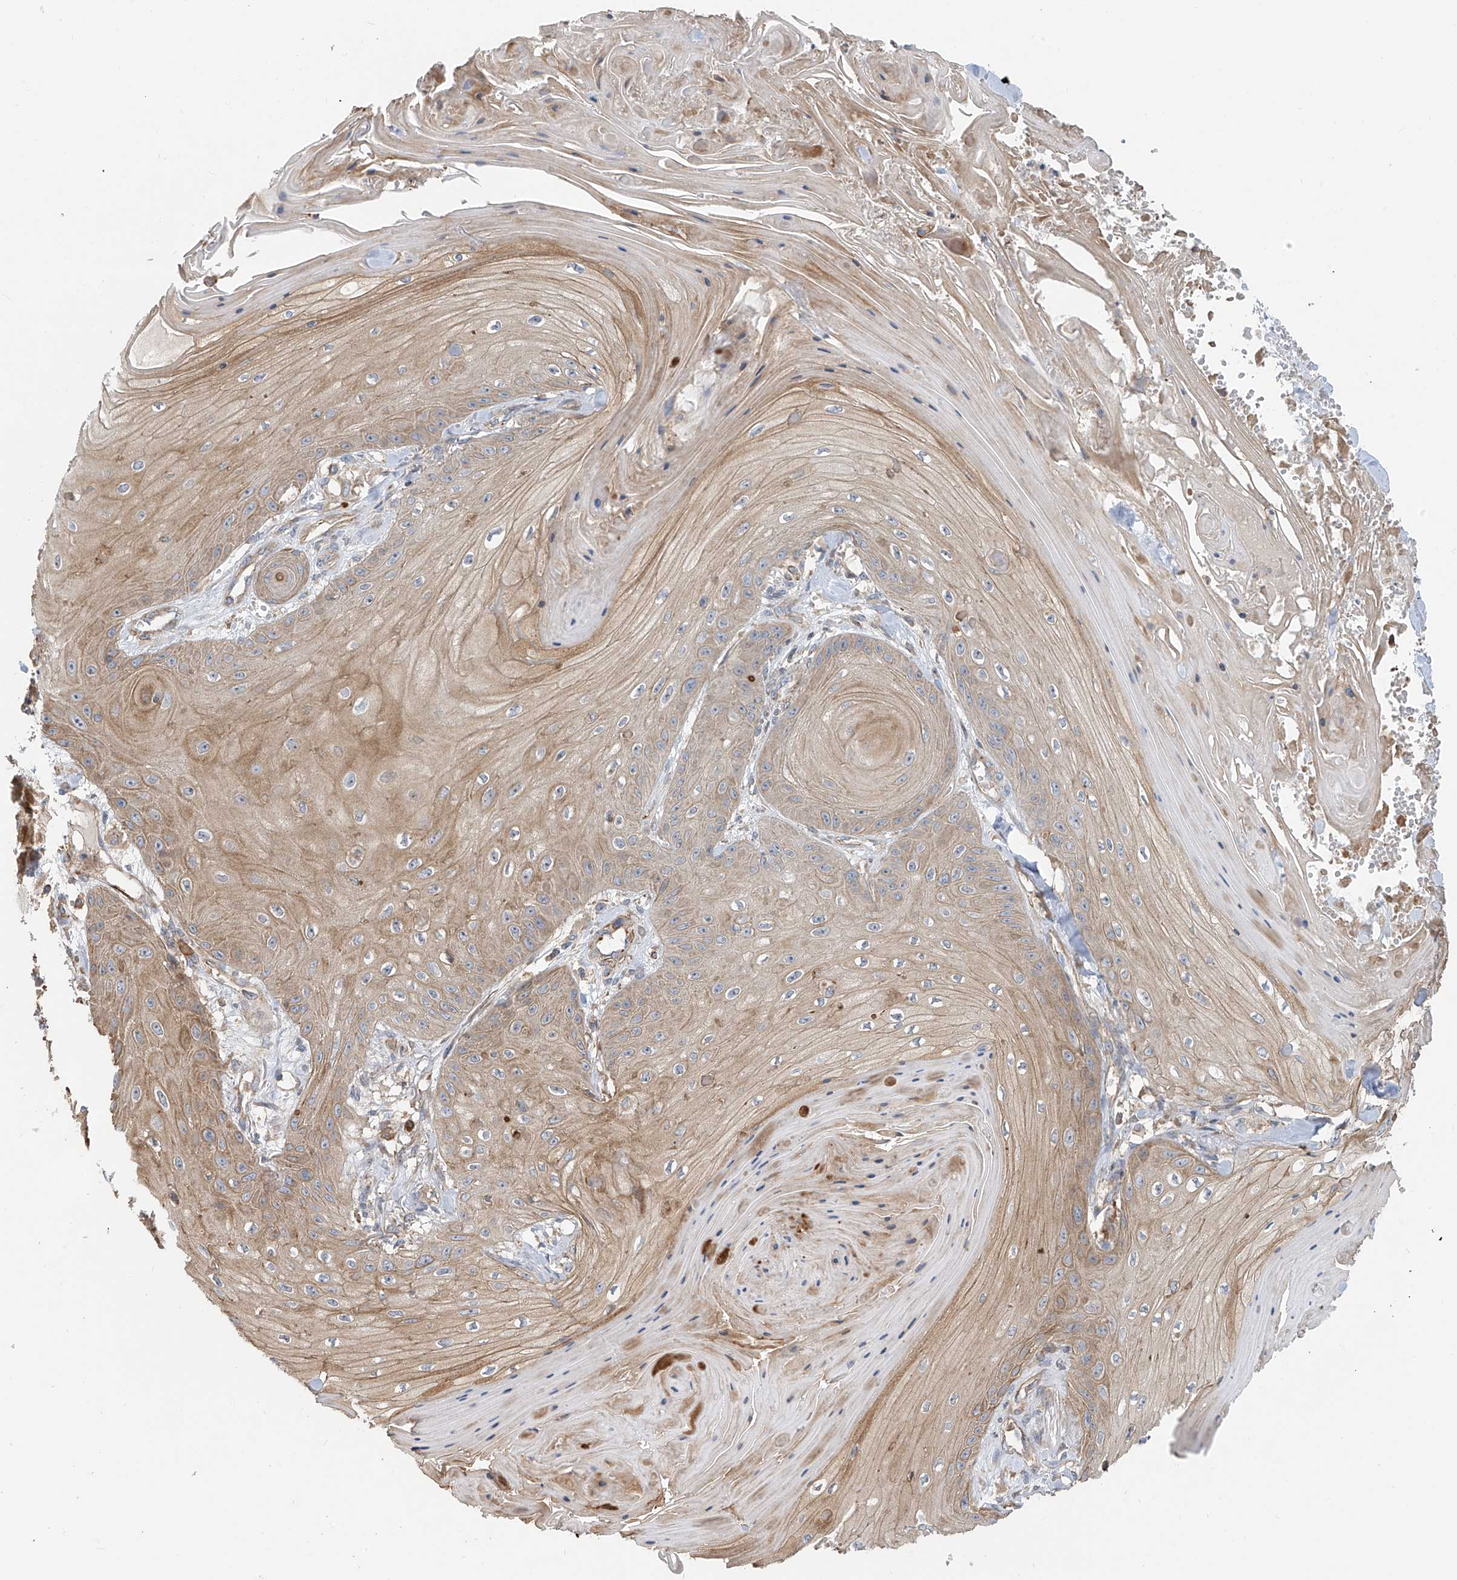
{"staining": {"intensity": "weak", "quantity": ">75%", "location": "cytoplasmic/membranous"}, "tissue": "skin cancer", "cell_type": "Tumor cells", "image_type": "cancer", "snomed": [{"axis": "morphology", "description": "Squamous cell carcinoma, NOS"}, {"axis": "topography", "description": "Skin"}], "caption": "Weak cytoplasmic/membranous positivity for a protein is present in approximately >75% of tumor cells of skin squamous cell carcinoma using IHC.", "gene": "SLC43A3", "patient": {"sex": "male", "age": 74}}